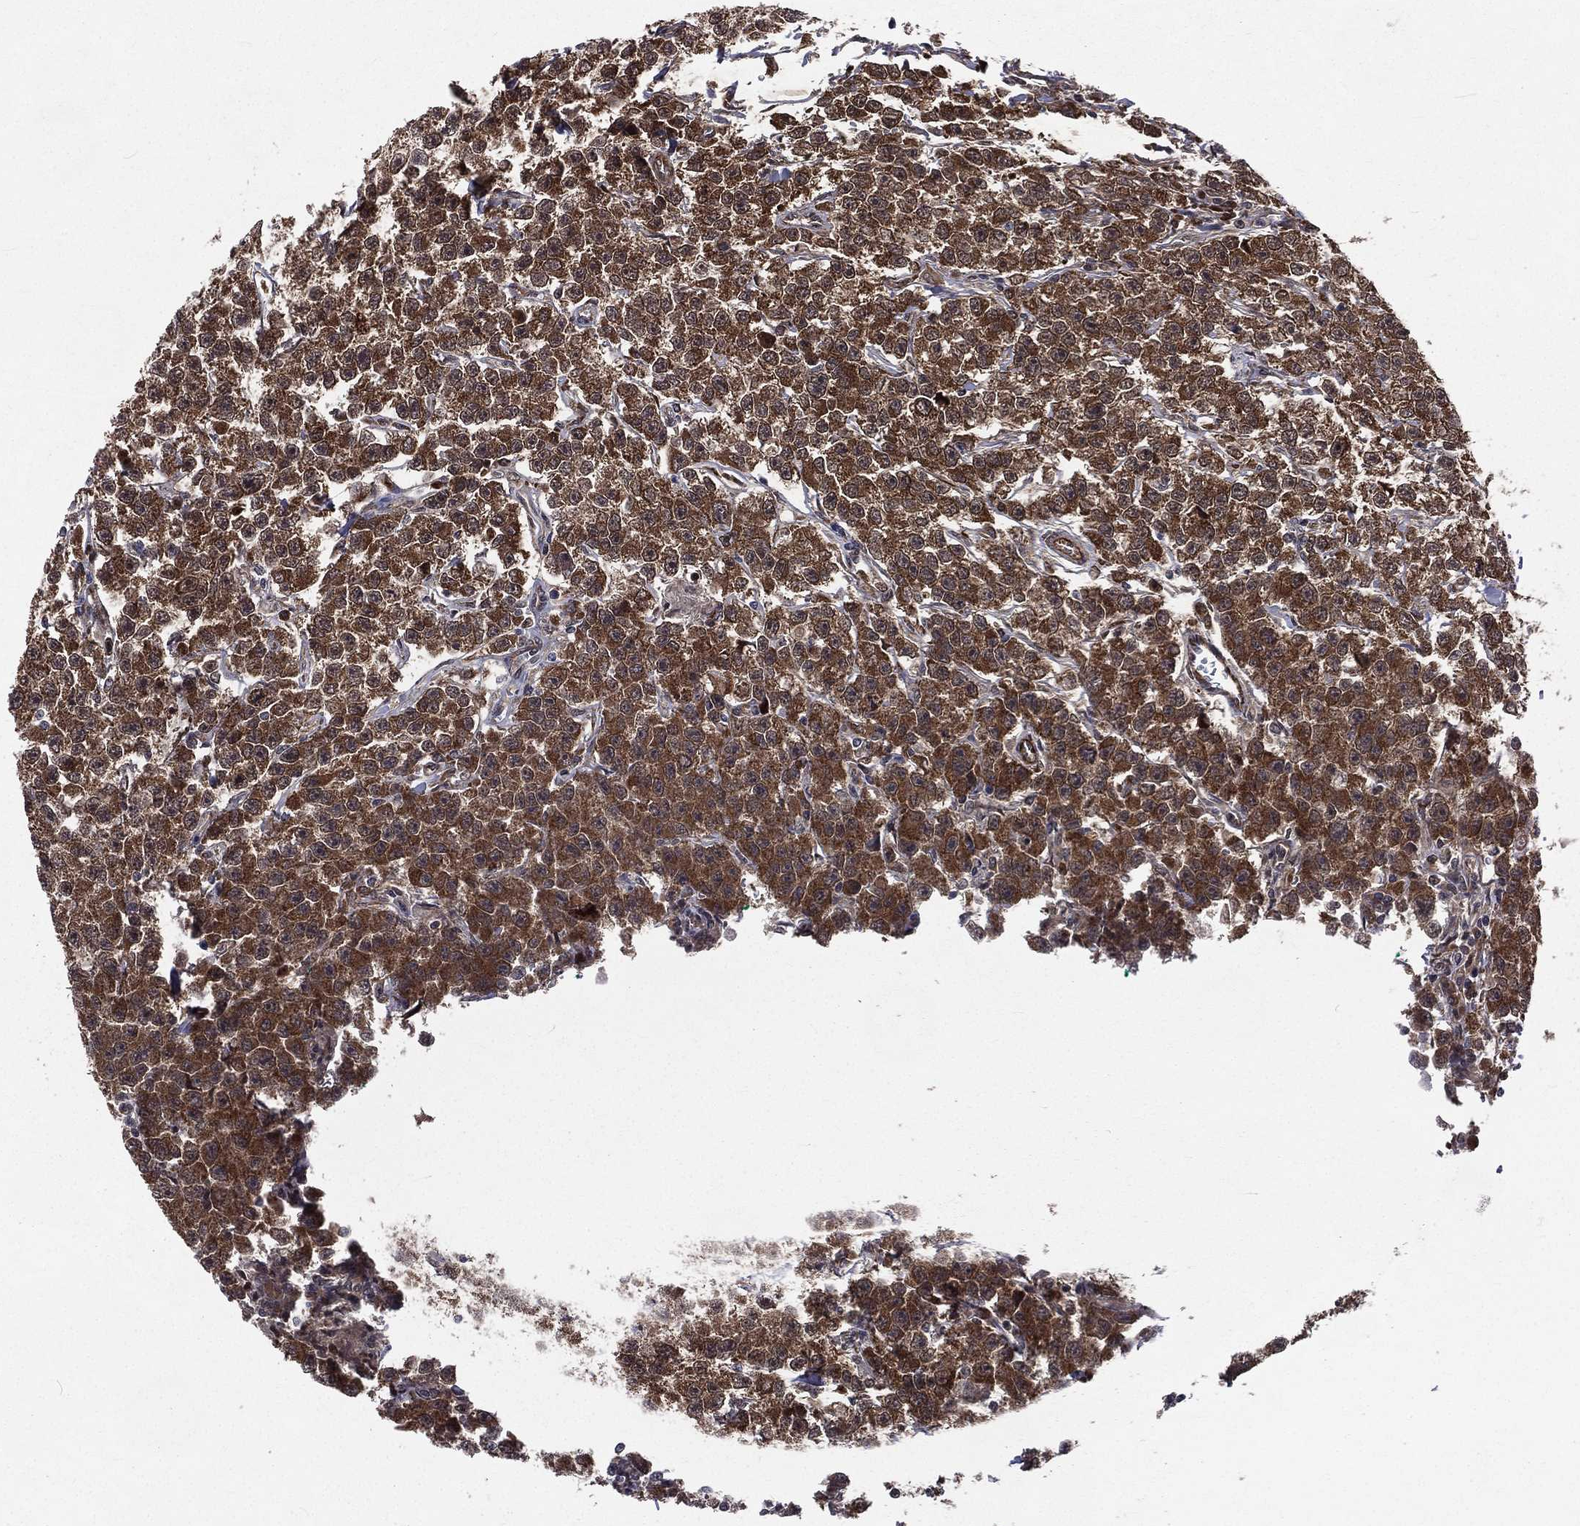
{"staining": {"intensity": "moderate", "quantity": ">75%", "location": "cytoplasmic/membranous"}, "tissue": "testis cancer", "cell_type": "Tumor cells", "image_type": "cancer", "snomed": [{"axis": "morphology", "description": "Seminoma, NOS"}, {"axis": "topography", "description": "Testis"}], "caption": "Immunohistochemical staining of testis seminoma exhibits medium levels of moderate cytoplasmic/membranous positivity in approximately >75% of tumor cells.", "gene": "ARL3", "patient": {"sex": "male", "age": 59}}